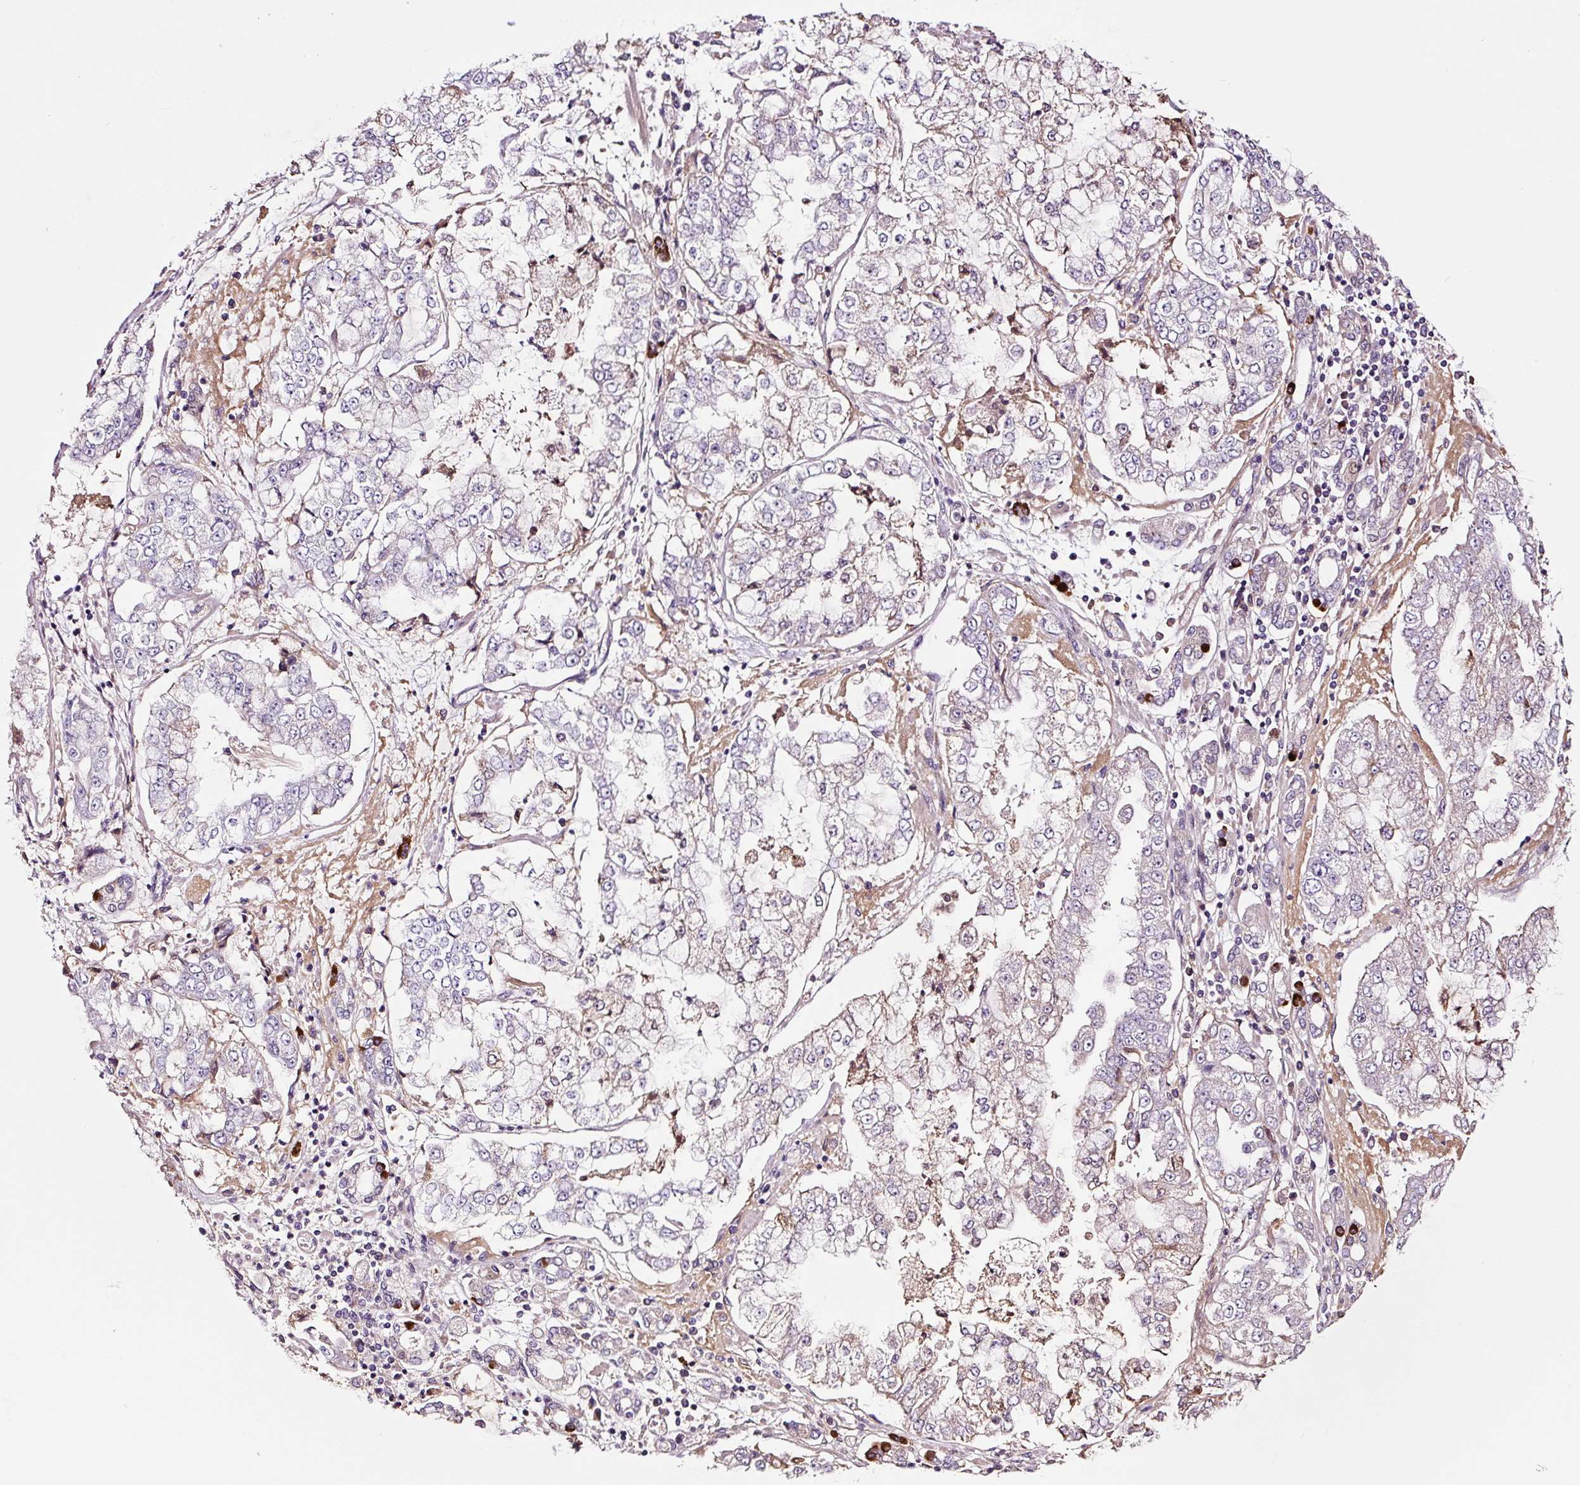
{"staining": {"intensity": "negative", "quantity": "none", "location": "none"}, "tissue": "stomach cancer", "cell_type": "Tumor cells", "image_type": "cancer", "snomed": [{"axis": "morphology", "description": "Adenocarcinoma, NOS"}, {"axis": "topography", "description": "Stomach"}], "caption": "High power microscopy micrograph of an immunohistochemistry (IHC) image of stomach adenocarcinoma, revealing no significant staining in tumor cells.", "gene": "LRRC24", "patient": {"sex": "male", "age": 76}}